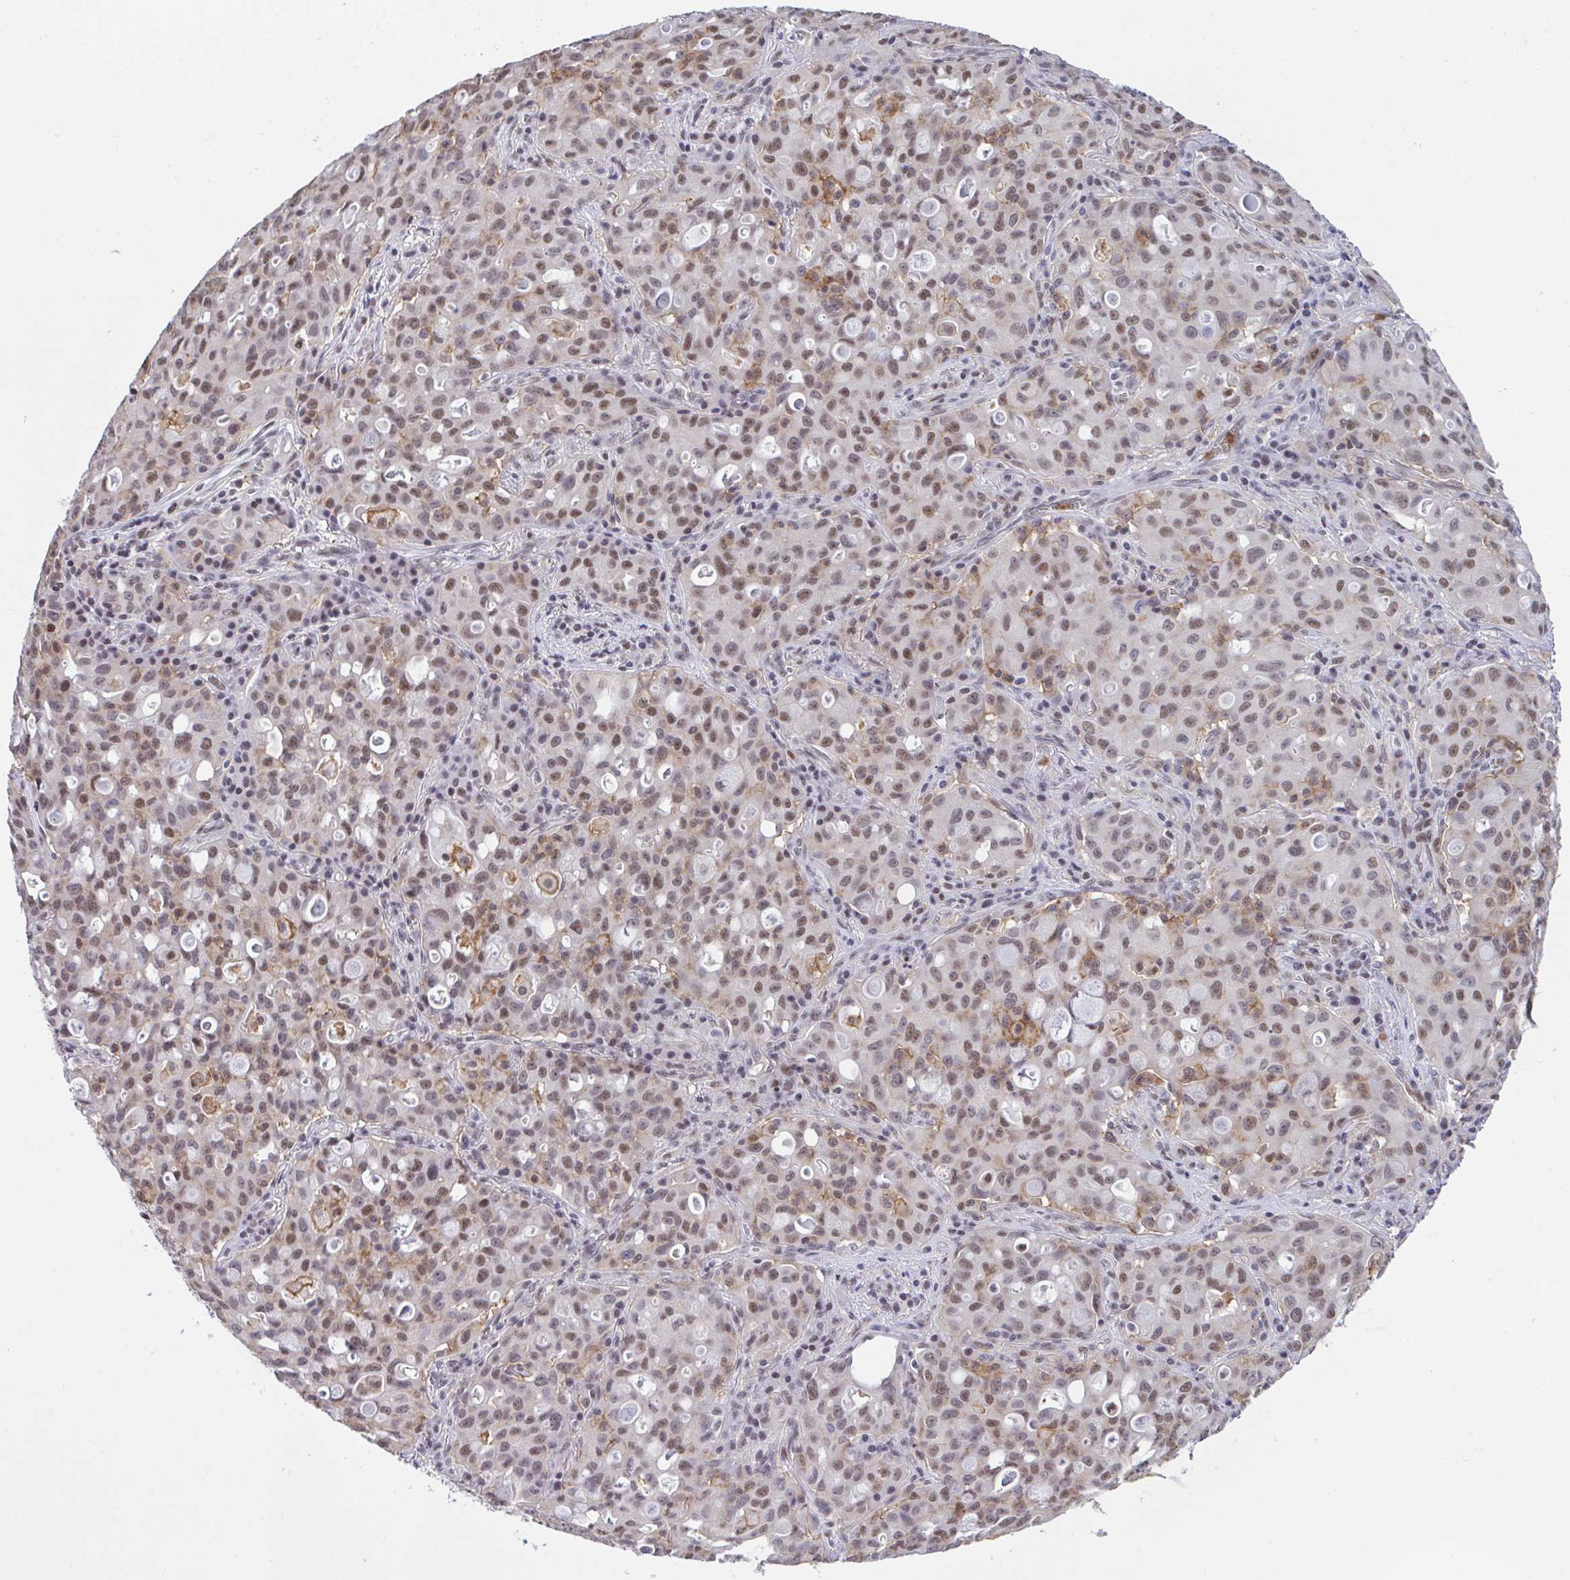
{"staining": {"intensity": "moderate", "quantity": ">75%", "location": "cytoplasmic/membranous,nuclear"}, "tissue": "lung cancer", "cell_type": "Tumor cells", "image_type": "cancer", "snomed": [{"axis": "morphology", "description": "Adenocarcinoma, NOS"}, {"axis": "topography", "description": "Lung"}], "caption": "DAB immunohistochemical staining of human lung cancer demonstrates moderate cytoplasmic/membranous and nuclear protein staining in about >75% of tumor cells.", "gene": "OR6K3", "patient": {"sex": "female", "age": 44}}